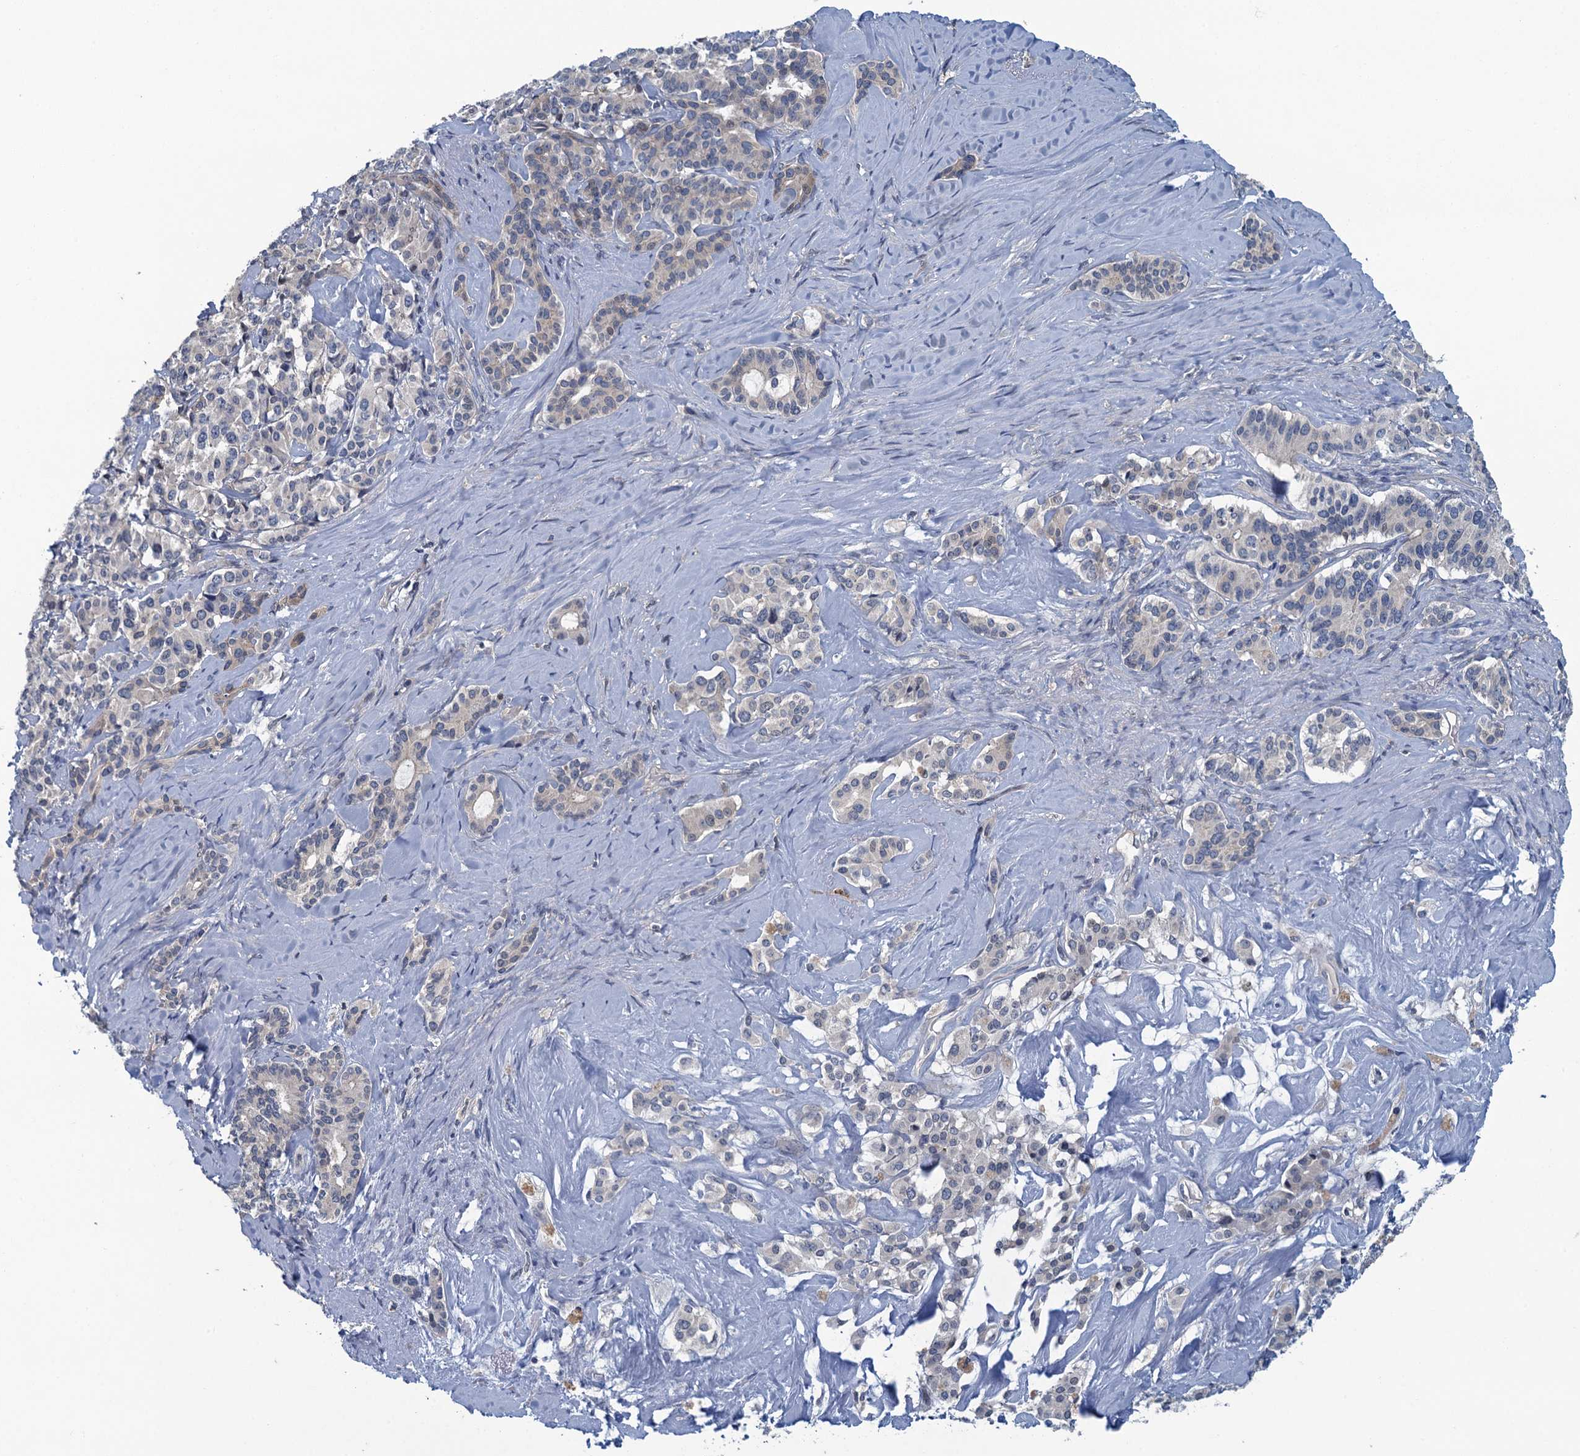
{"staining": {"intensity": "negative", "quantity": "none", "location": "none"}, "tissue": "pancreatic cancer", "cell_type": "Tumor cells", "image_type": "cancer", "snomed": [{"axis": "morphology", "description": "Adenocarcinoma, NOS"}, {"axis": "topography", "description": "Pancreas"}], "caption": "IHC photomicrograph of adenocarcinoma (pancreatic) stained for a protein (brown), which reveals no staining in tumor cells.", "gene": "NCKAP1L", "patient": {"sex": "female", "age": 74}}